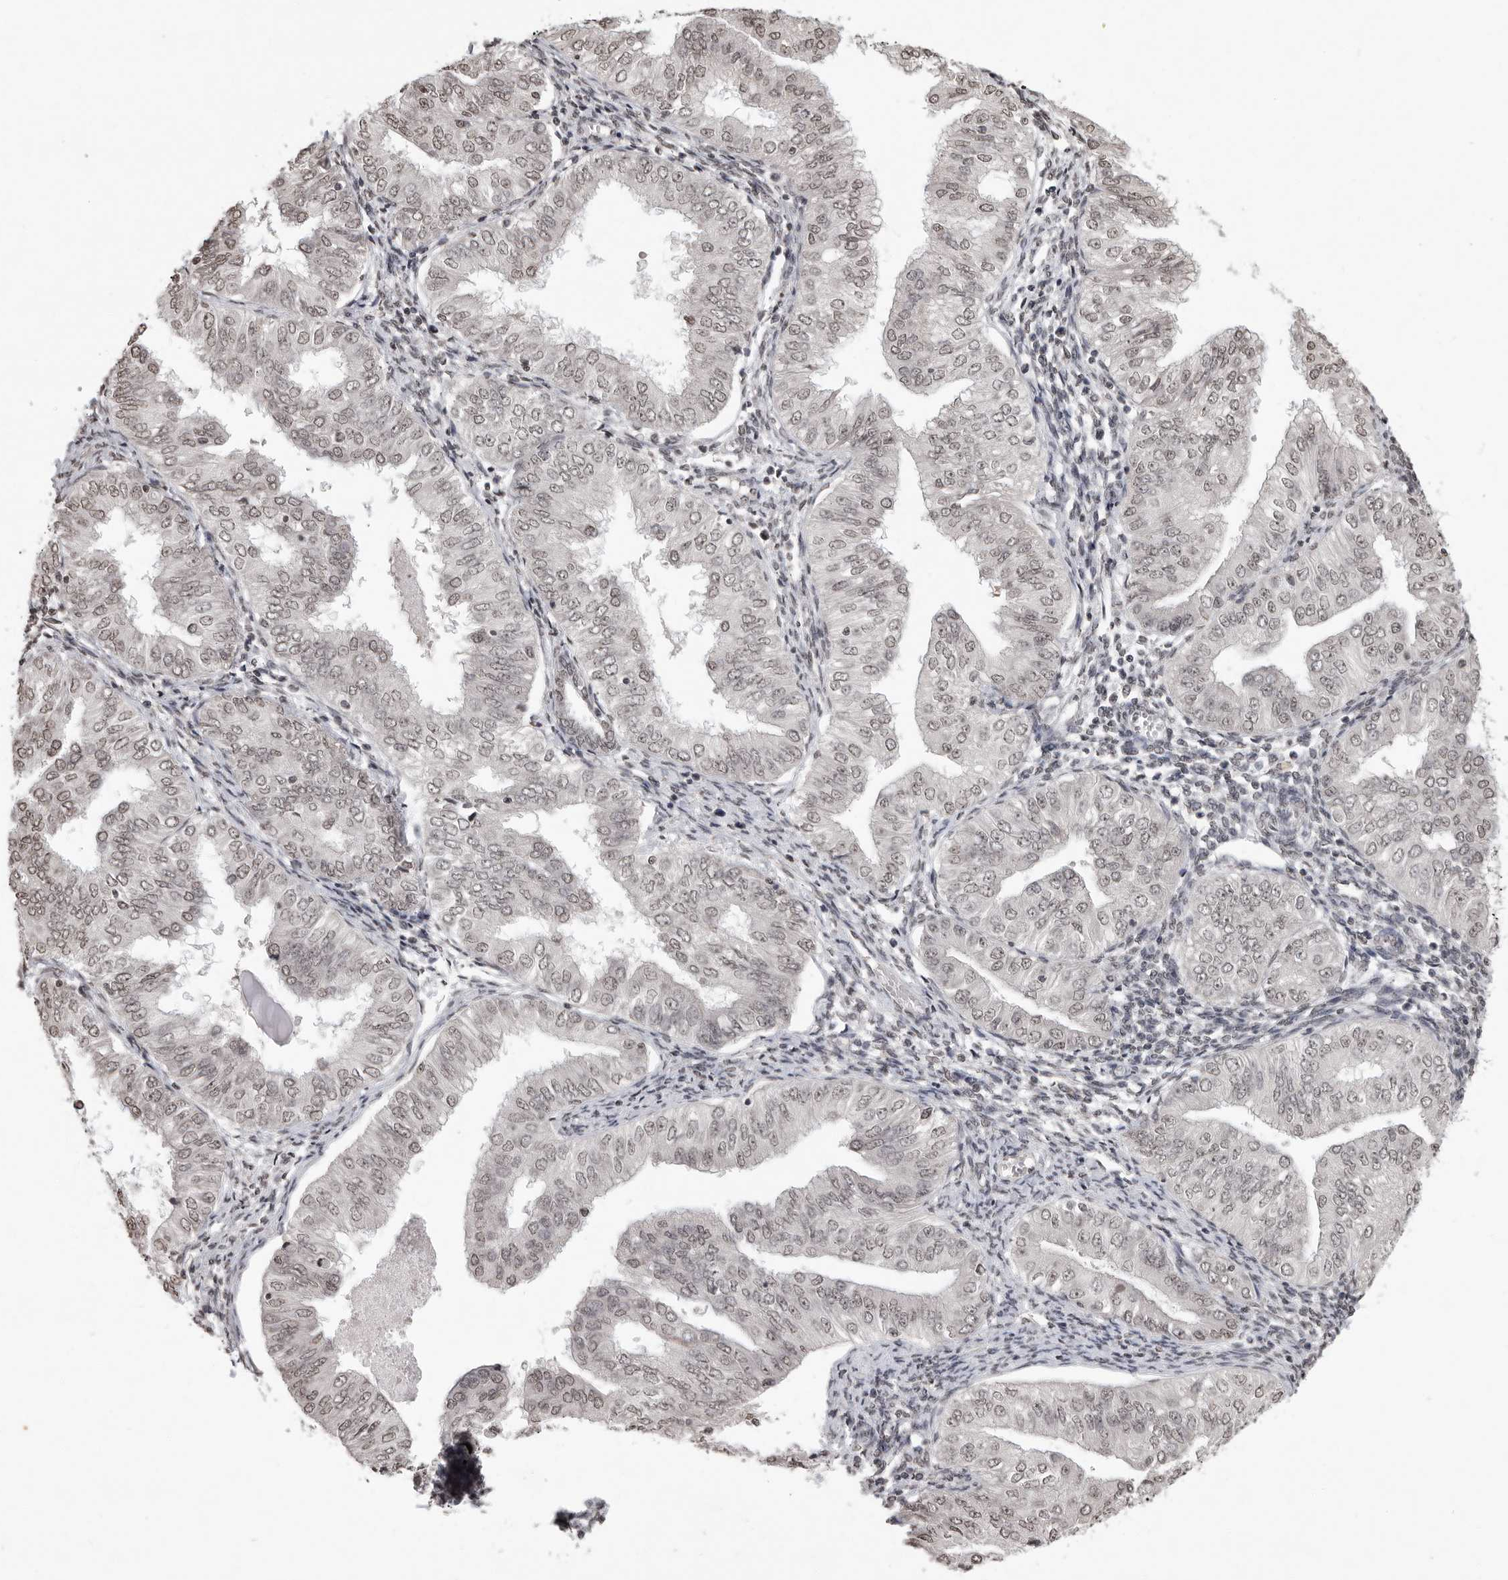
{"staining": {"intensity": "weak", "quantity": "<25%", "location": "nuclear"}, "tissue": "endometrial cancer", "cell_type": "Tumor cells", "image_type": "cancer", "snomed": [{"axis": "morphology", "description": "Normal tissue, NOS"}, {"axis": "morphology", "description": "Adenocarcinoma, NOS"}, {"axis": "topography", "description": "Endometrium"}], "caption": "Immunohistochemistry of endometrial cancer (adenocarcinoma) demonstrates no expression in tumor cells.", "gene": "WDR45", "patient": {"sex": "female", "age": 53}}